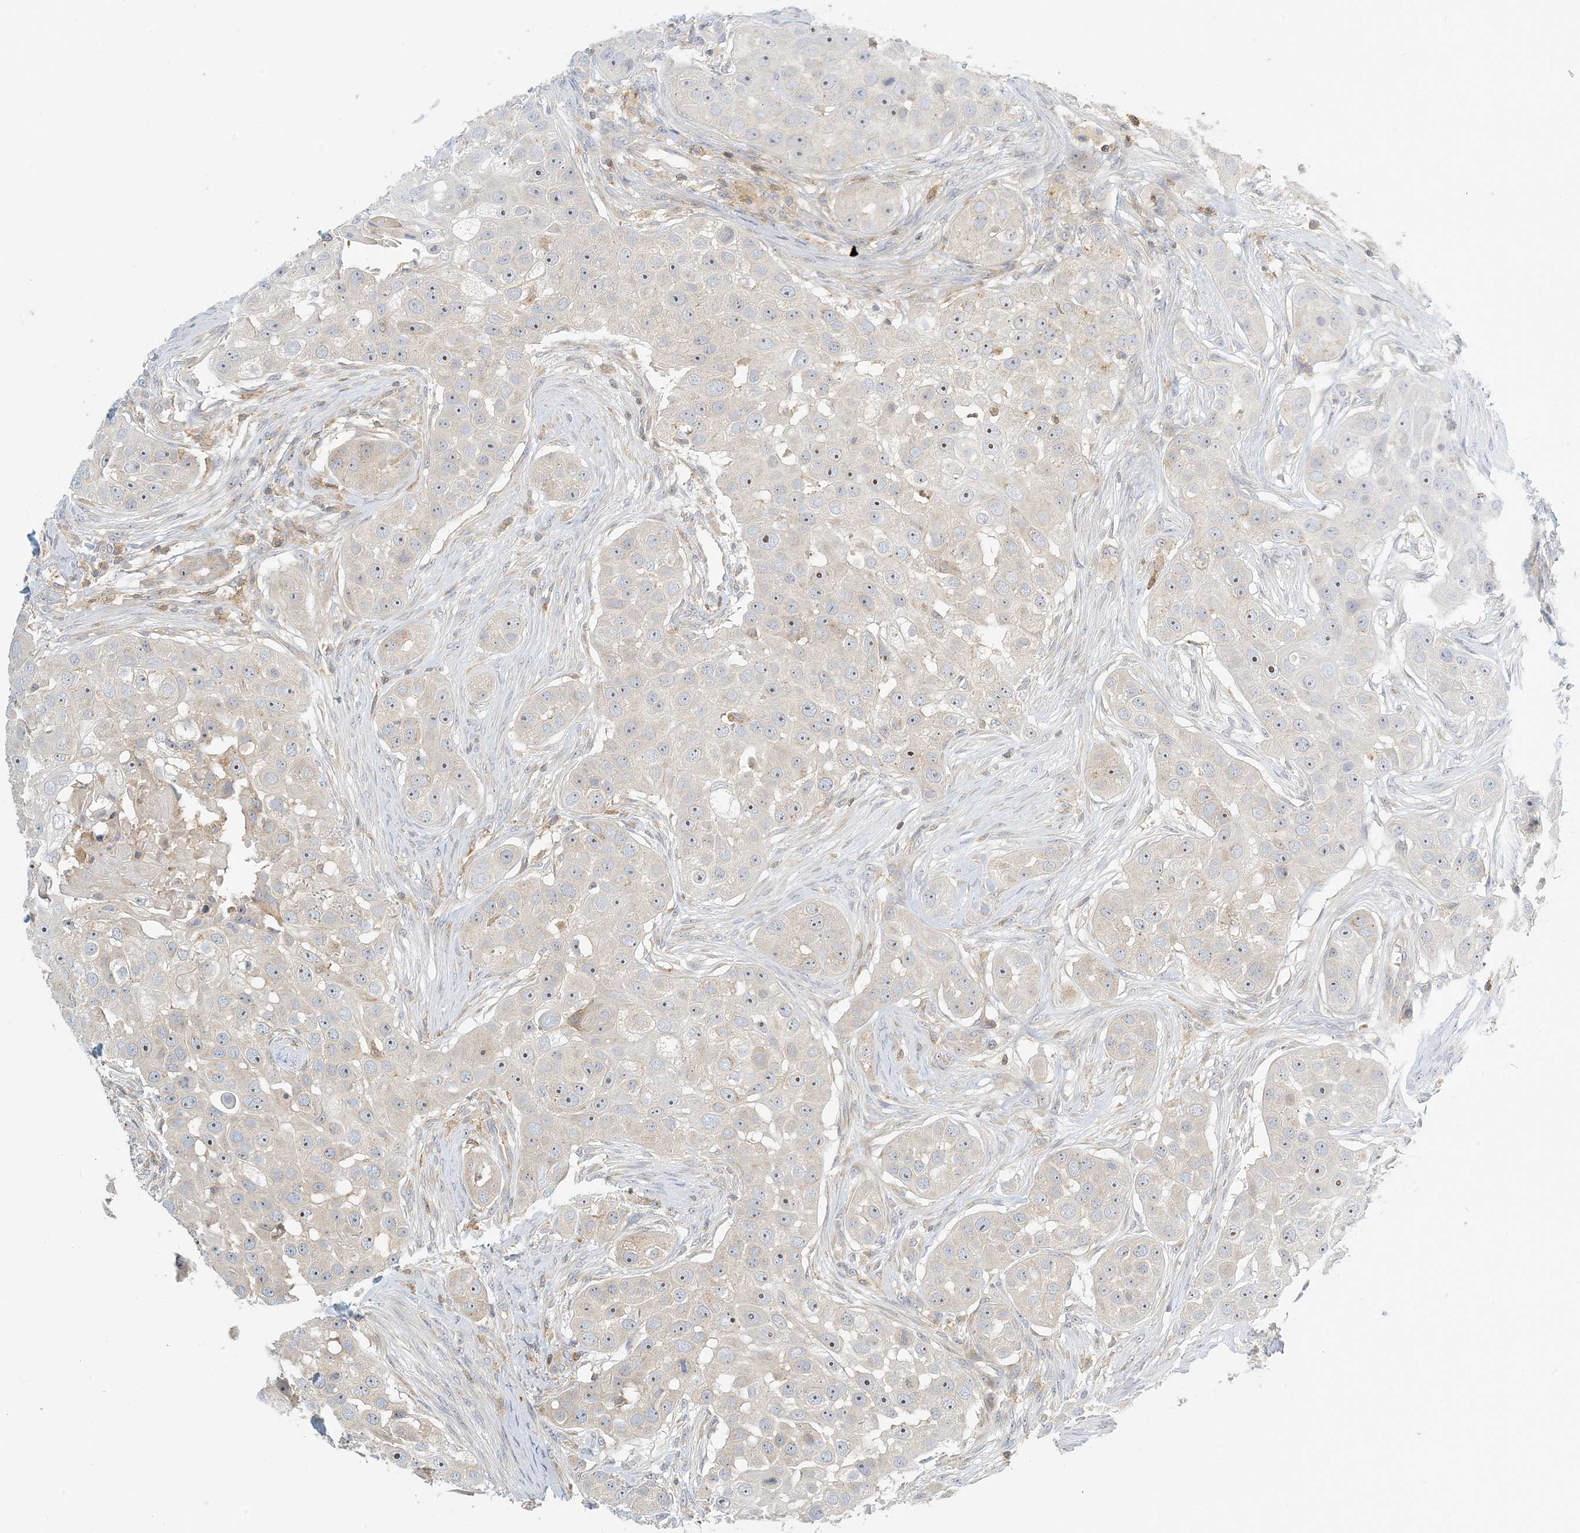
{"staining": {"intensity": "weak", "quantity": ">75%", "location": "nuclear"}, "tissue": "head and neck cancer", "cell_type": "Tumor cells", "image_type": "cancer", "snomed": [{"axis": "morphology", "description": "Normal tissue, NOS"}, {"axis": "morphology", "description": "Squamous cell carcinoma, NOS"}, {"axis": "topography", "description": "Skeletal muscle"}, {"axis": "topography", "description": "Head-Neck"}], "caption": "Tumor cells reveal low levels of weak nuclear expression in approximately >75% of cells in human head and neck cancer.", "gene": "COLEC11", "patient": {"sex": "male", "age": 51}}